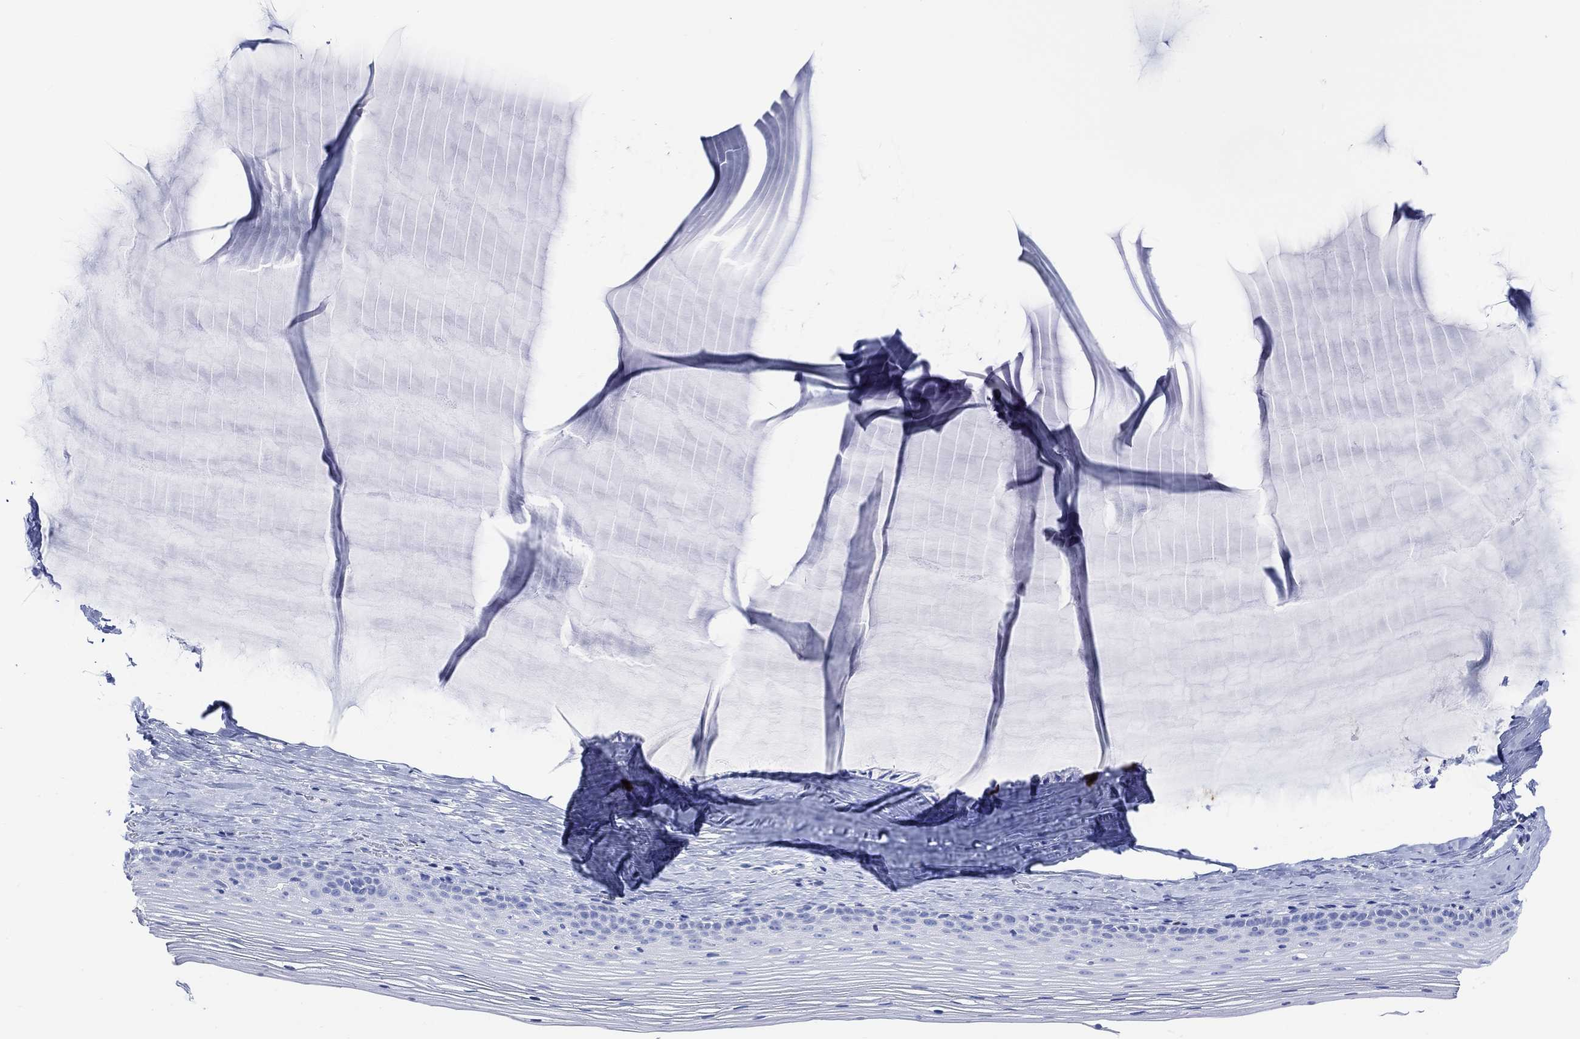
{"staining": {"intensity": "strong", "quantity": "<25%", "location": "cytoplasmic/membranous,nuclear"}, "tissue": "cervix", "cell_type": "Glandular cells", "image_type": "normal", "snomed": [{"axis": "morphology", "description": "Normal tissue, NOS"}, {"axis": "topography", "description": "Cervix"}], "caption": "High-power microscopy captured an immunohistochemistry photomicrograph of benign cervix, revealing strong cytoplasmic/membranous,nuclear staining in approximately <25% of glandular cells.", "gene": "TPPP3", "patient": {"sex": "female", "age": 40}}